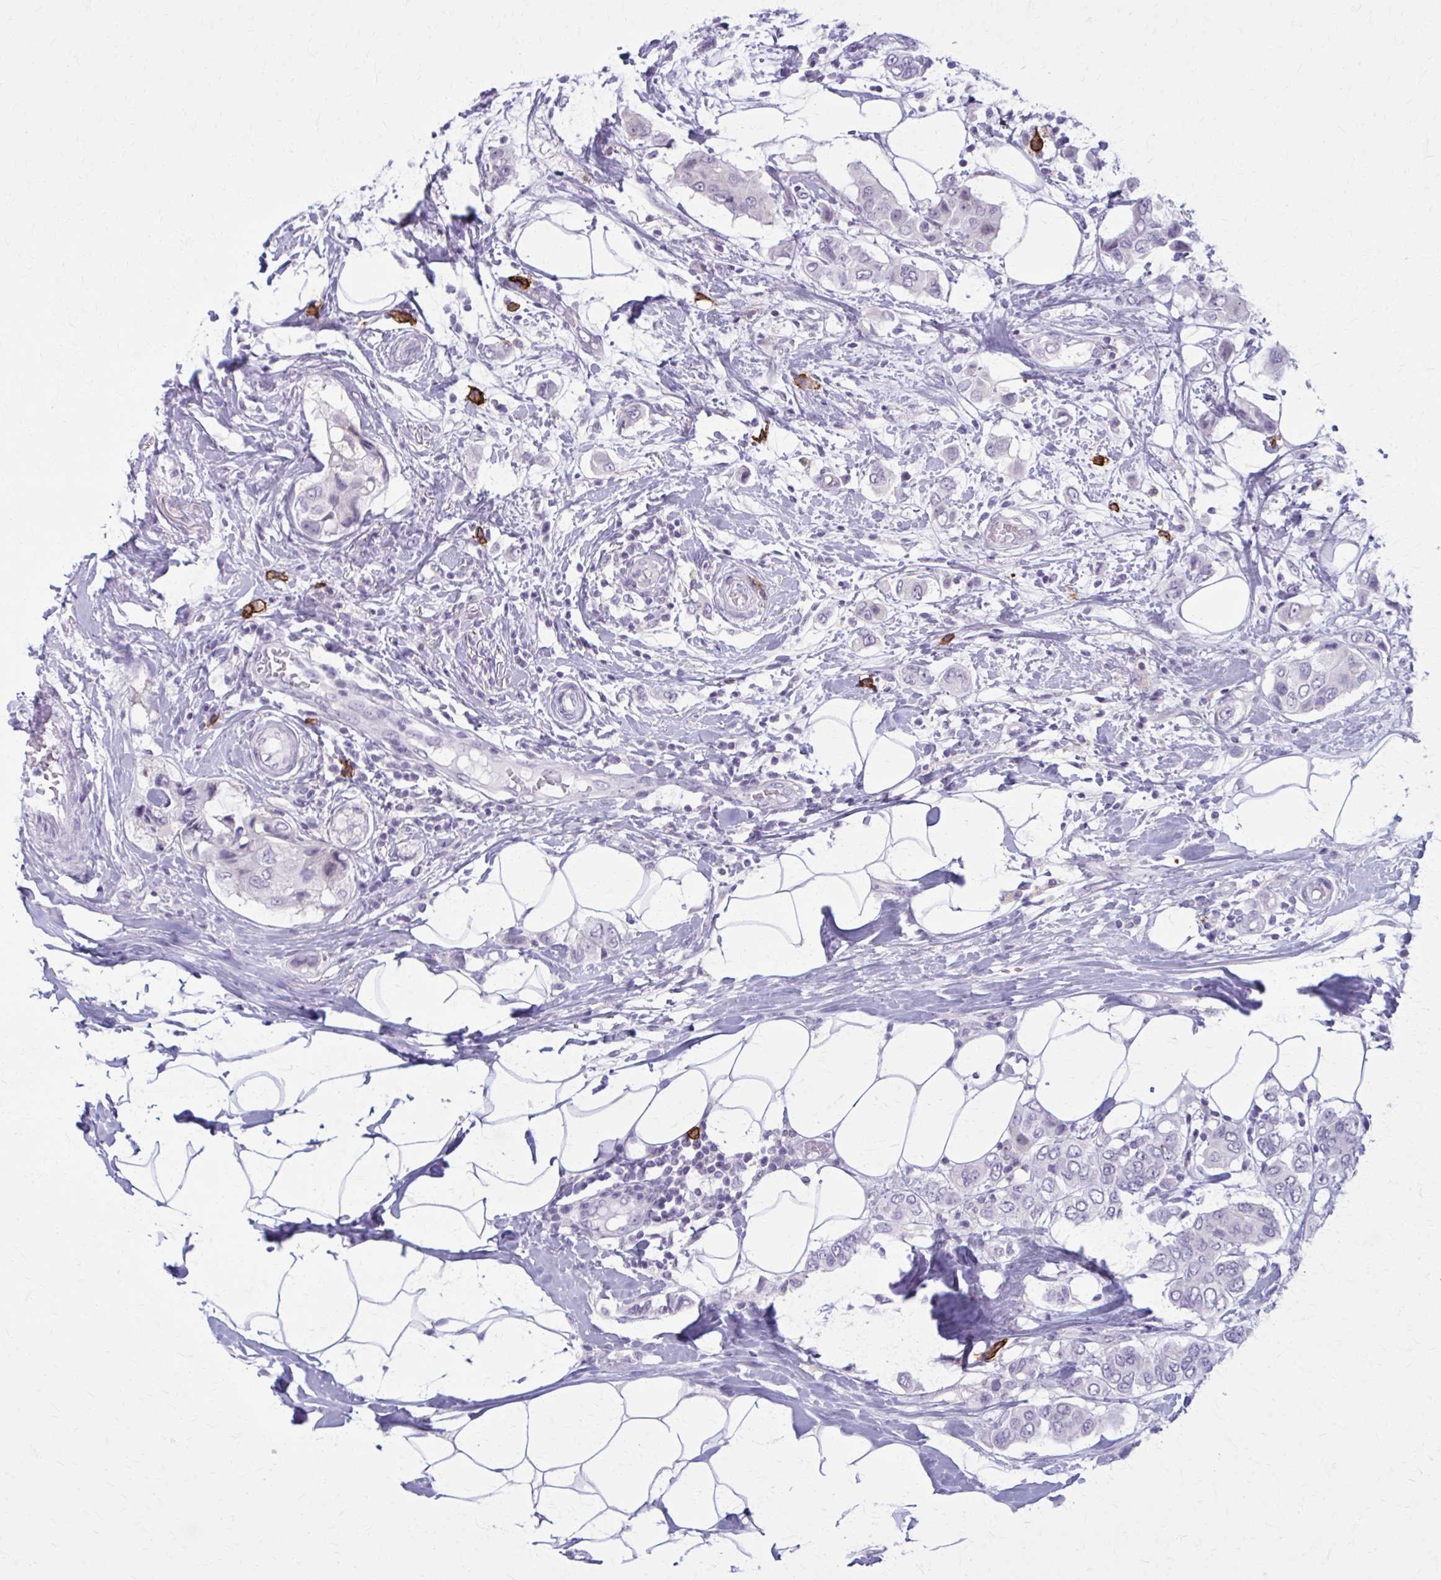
{"staining": {"intensity": "negative", "quantity": "none", "location": "none"}, "tissue": "breast cancer", "cell_type": "Tumor cells", "image_type": "cancer", "snomed": [{"axis": "morphology", "description": "Lobular carcinoma"}, {"axis": "topography", "description": "Breast"}], "caption": "Immunohistochemistry (IHC) of breast cancer (lobular carcinoma) displays no staining in tumor cells.", "gene": "CD38", "patient": {"sex": "female", "age": 51}}